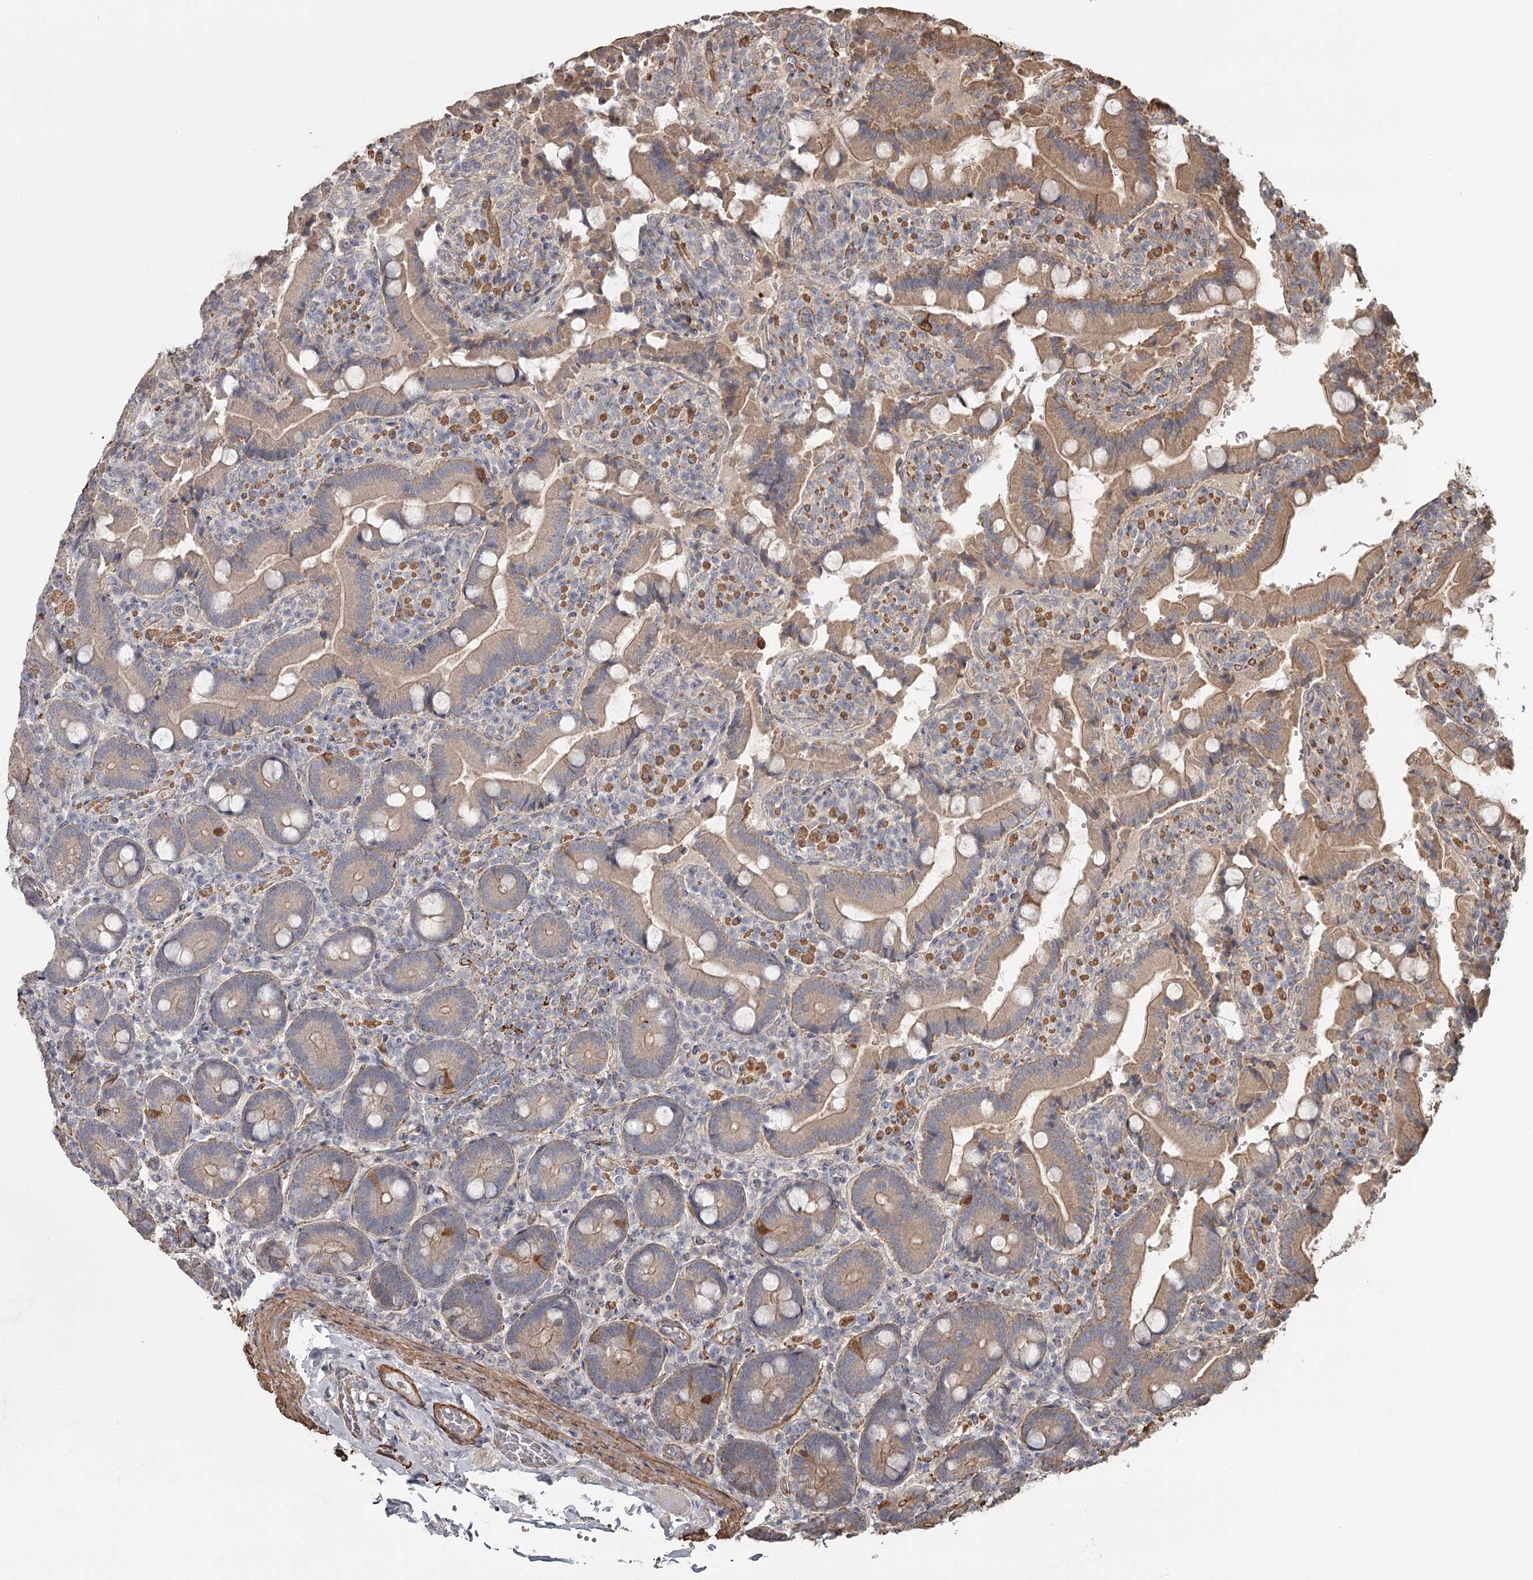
{"staining": {"intensity": "moderate", "quantity": ">75%", "location": "cytoplasmic/membranous"}, "tissue": "duodenum", "cell_type": "Glandular cells", "image_type": "normal", "snomed": [{"axis": "morphology", "description": "Normal tissue, NOS"}, {"axis": "topography", "description": "Duodenum"}], "caption": "Immunohistochemistry image of unremarkable duodenum stained for a protein (brown), which exhibits medium levels of moderate cytoplasmic/membranous staining in about >75% of glandular cells.", "gene": "DHRS9", "patient": {"sex": "female", "age": 62}}